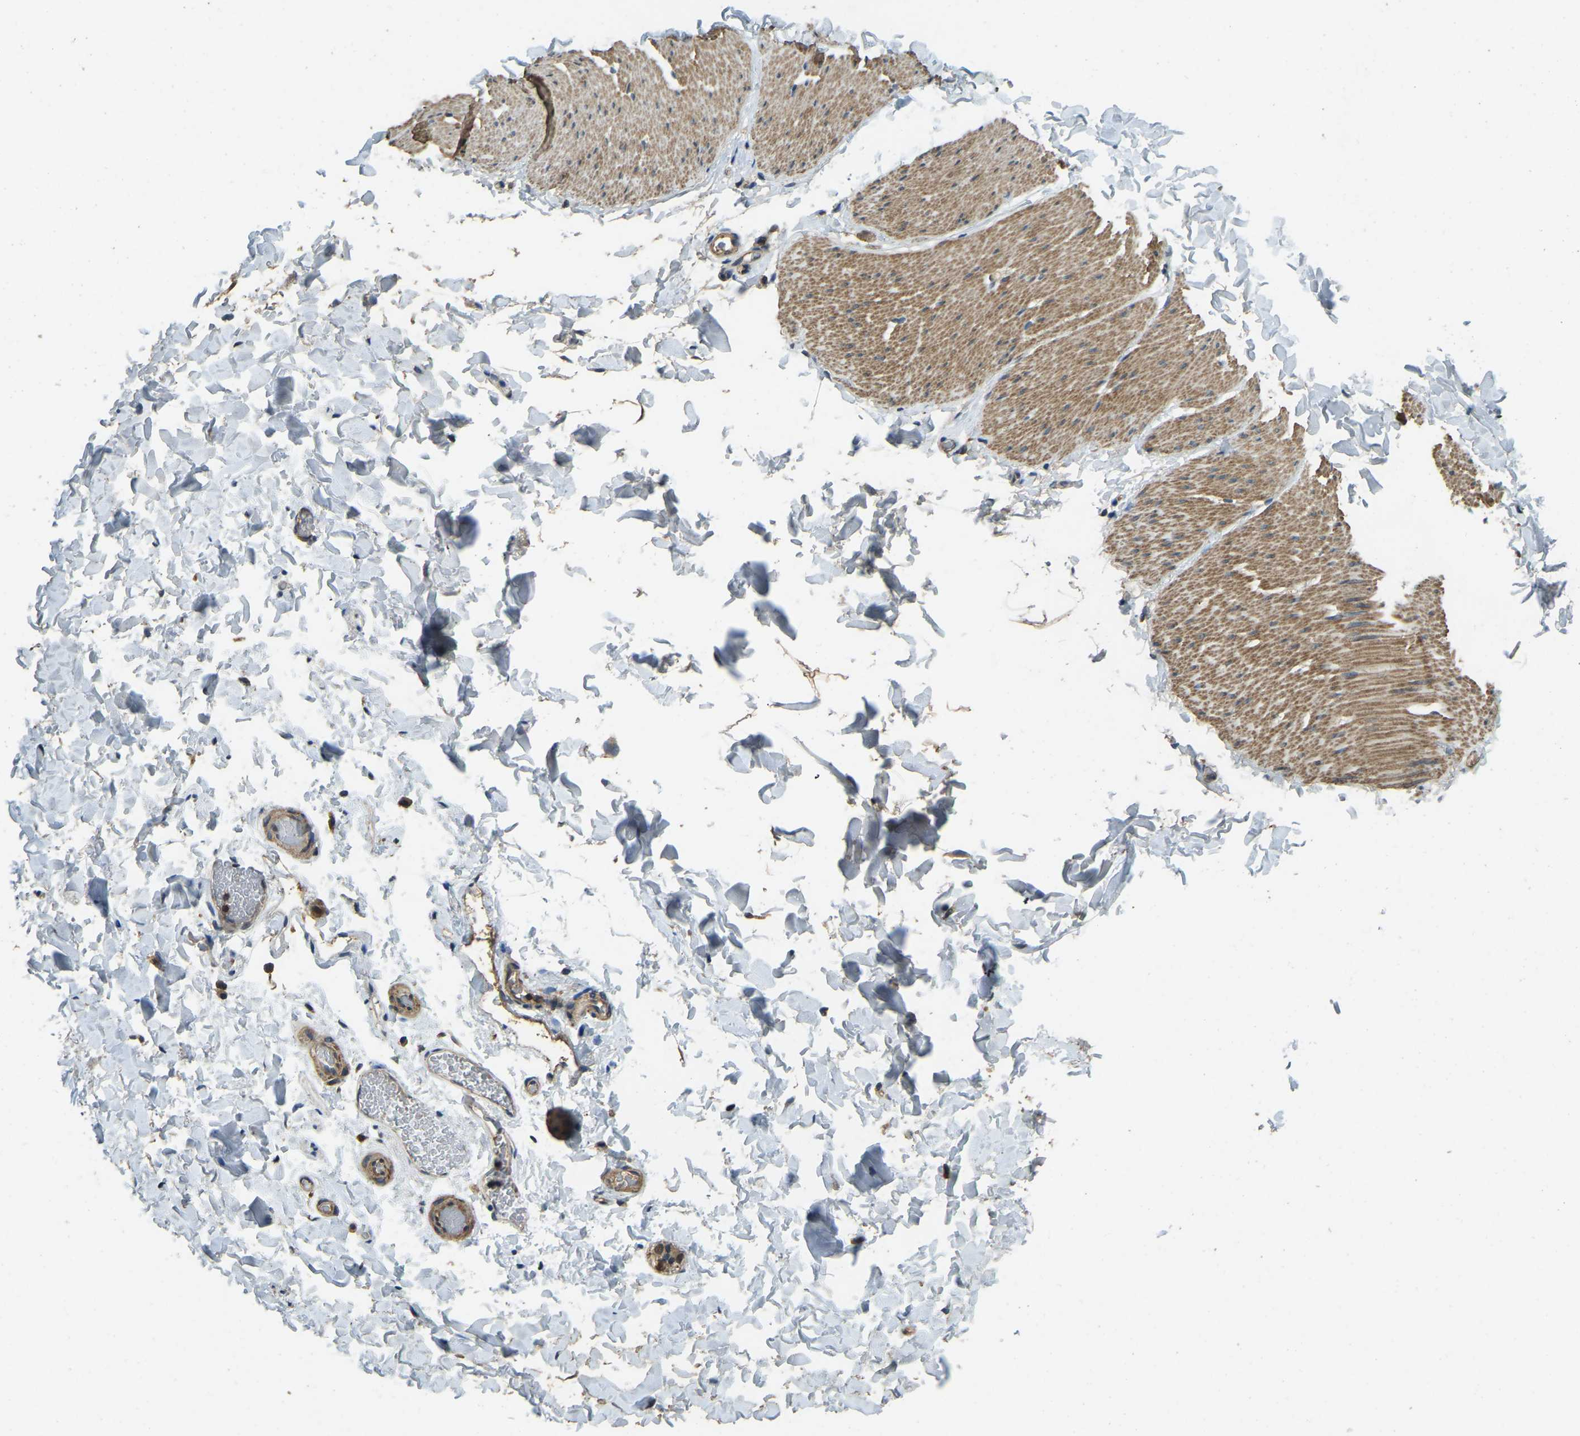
{"staining": {"intensity": "moderate", "quantity": ">75%", "location": "cytoplasmic/membranous"}, "tissue": "smooth muscle", "cell_type": "Smooth muscle cells", "image_type": "normal", "snomed": [{"axis": "morphology", "description": "Normal tissue, NOS"}, {"axis": "topography", "description": "Smooth muscle"}, {"axis": "topography", "description": "Colon"}], "caption": "Protein expression analysis of normal human smooth muscle reveals moderate cytoplasmic/membranous staining in about >75% of smooth muscle cells. (IHC, brightfield microscopy, high magnification).", "gene": "ATP8B1", "patient": {"sex": "male", "age": 67}}